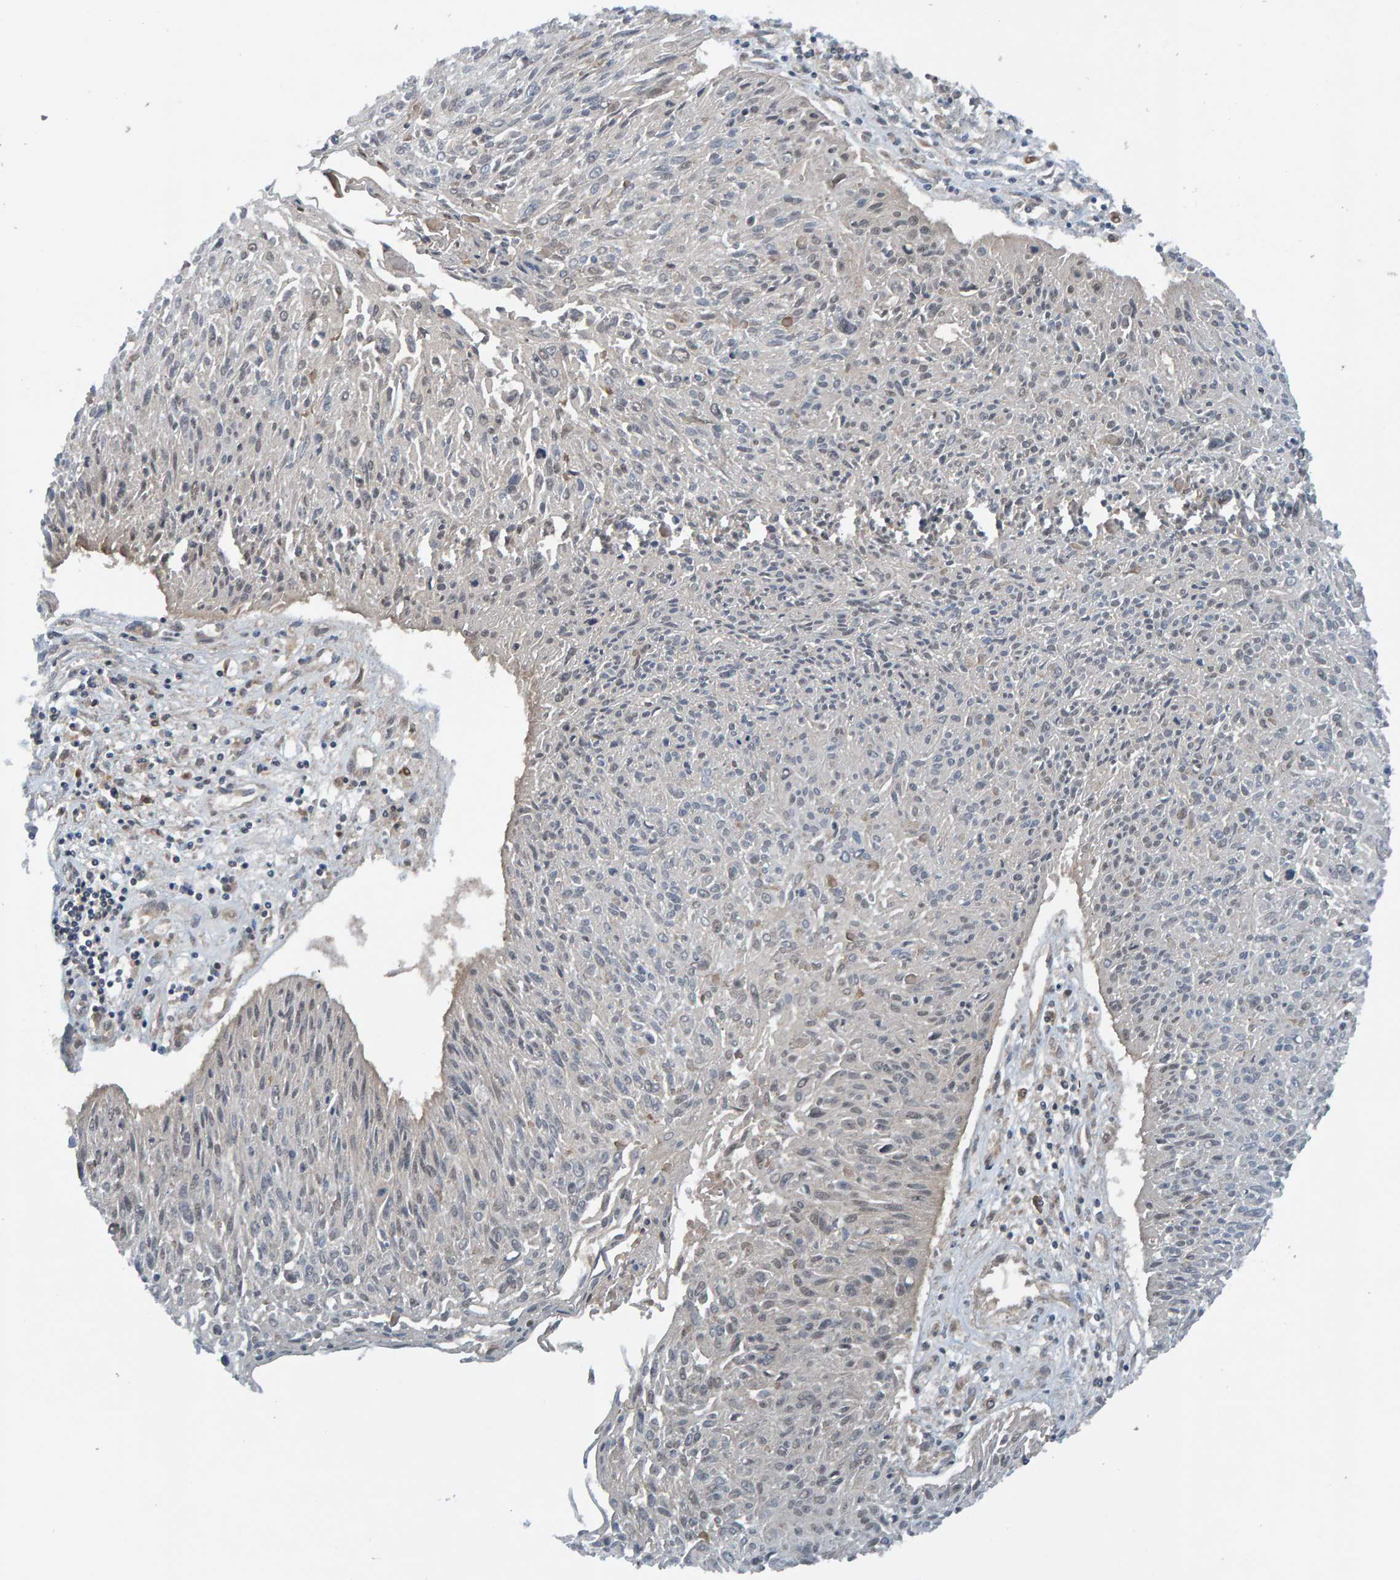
{"staining": {"intensity": "weak", "quantity": "<25%", "location": "cytoplasmic/membranous"}, "tissue": "cervical cancer", "cell_type": "Tumor cells", "image_type": "cancer", "snomed": [{"axis": "morphology", "description": "Squamous cell carcinoma, NOS"}, {"axis": "topography", "description": "Cervix"}], "caption": "Tumor cells show no significant expression in squamous cell carcinoma (cervical). (DAB immunohistochemistry, high magnification).", "gene": "CUEDC1", "patient": {"sex": "female", "age": 51}}